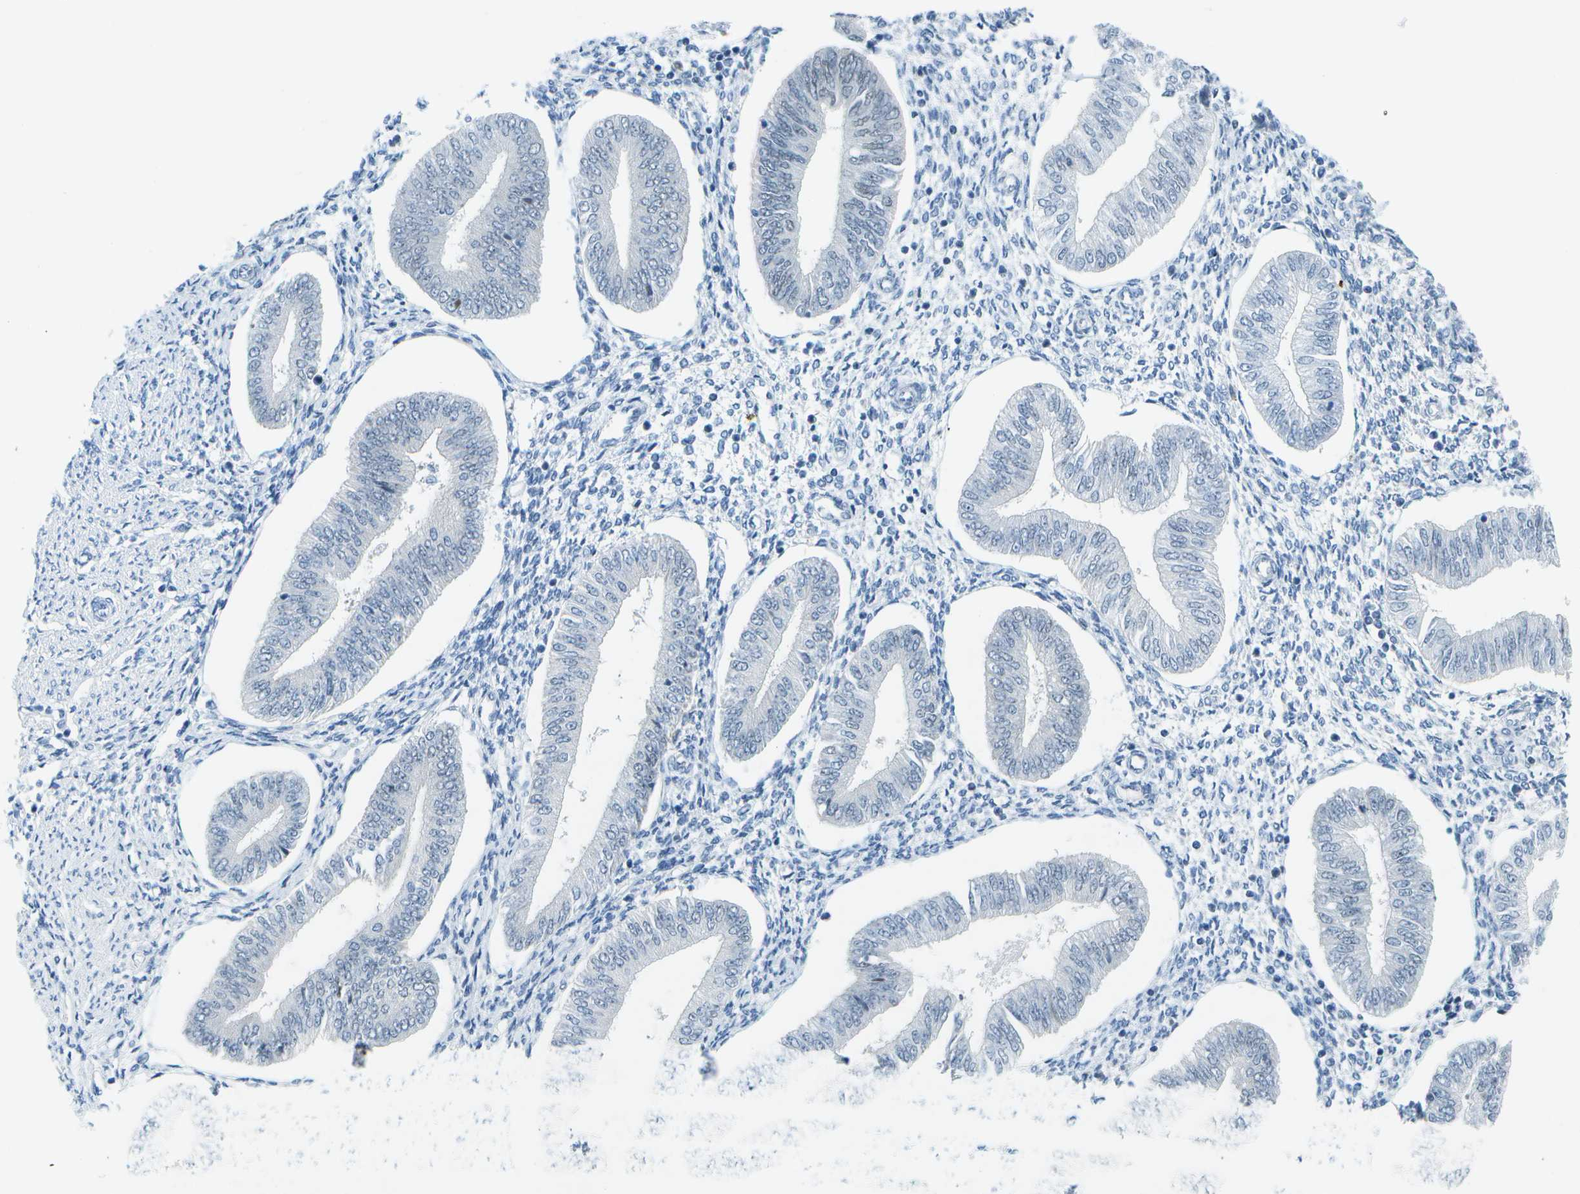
{"staining": {"intensity": "negative", "quantity": "none", "location": "none"}, "tissue": "endometrium", "cell_type": "Cells in endometrial stroma", "image_type": "normal", "snomed": [{"axis": "morphology", "description": "Normal tissue, NOS"}, {"axis": "topography", "description": "Endometrium"}], "caption": "Histopathology image shows no protein expression in cells in endometrial stroma of normal endometrium.", "gene": "PITHD1", "patient": {"sex": "female", "age": 50}}